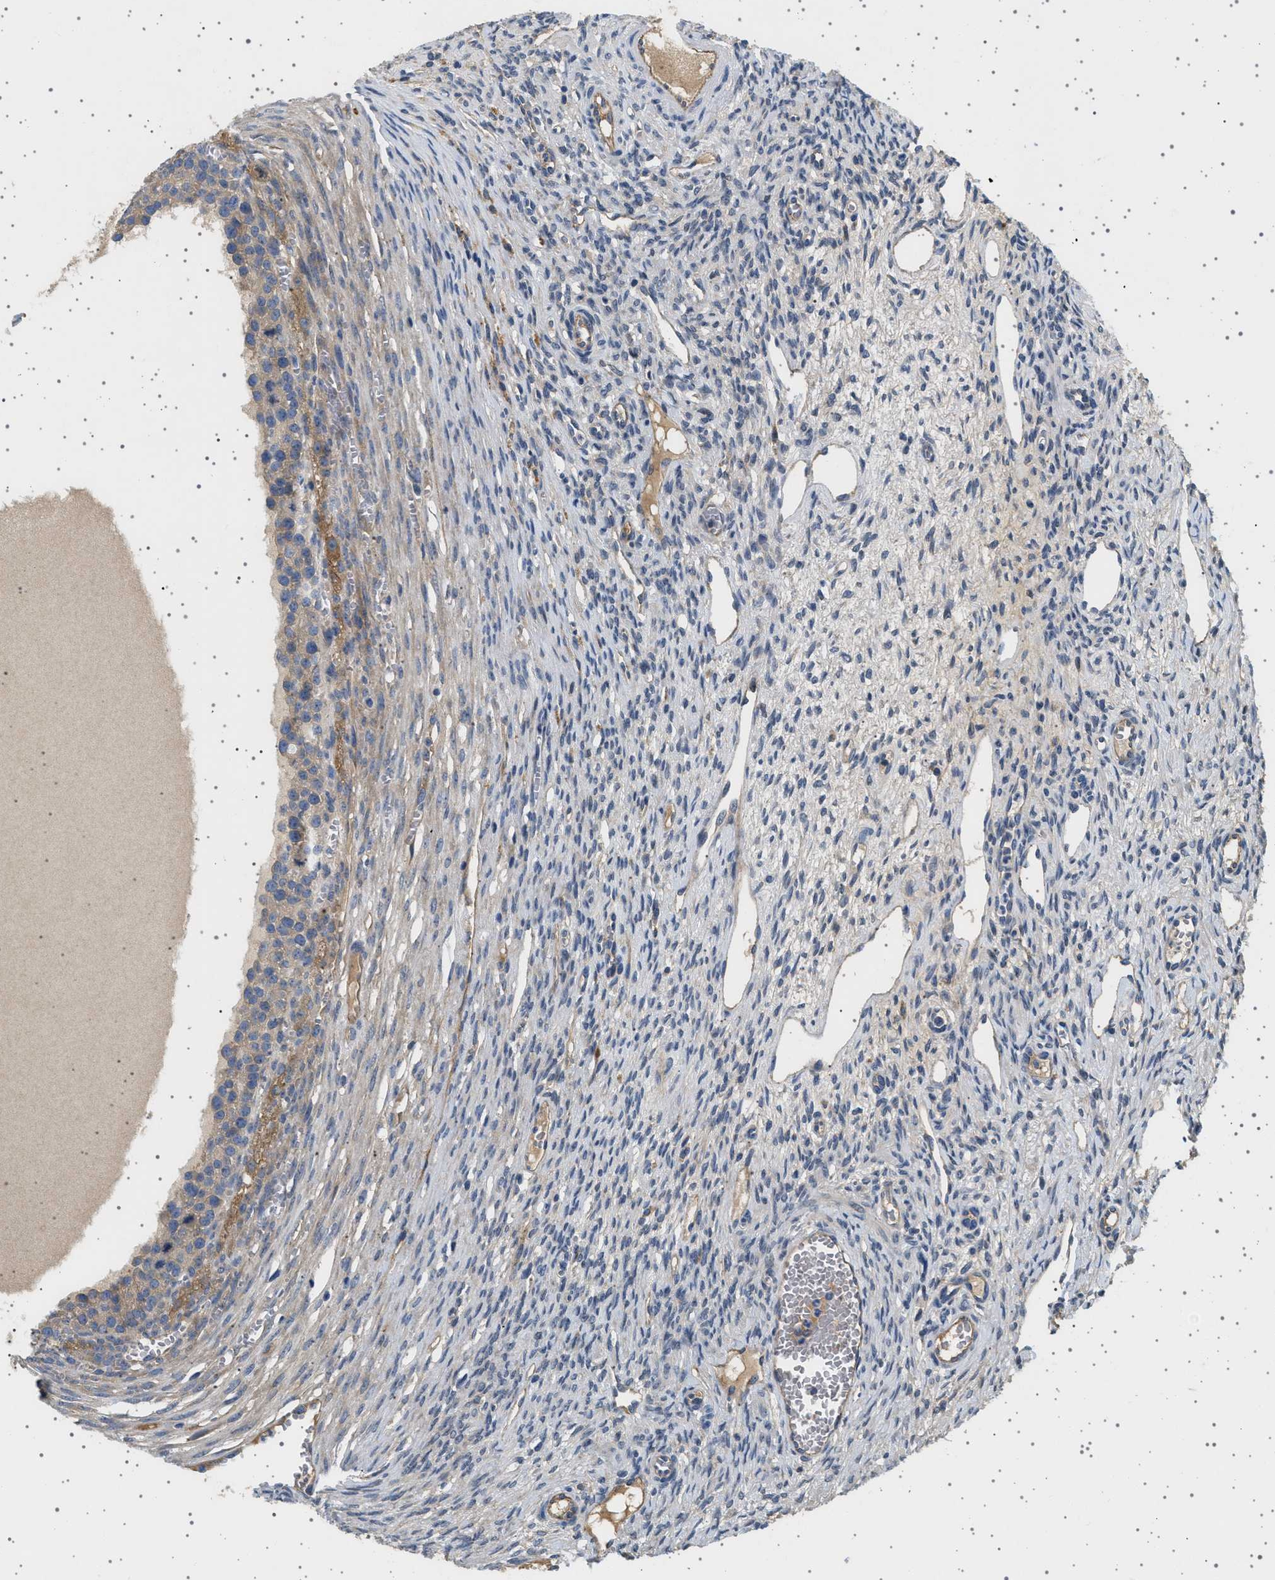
{"staining": {"intensity": "weak", "quantity": "25%-75%", "location": "cytoplasmic/membranous"}, "tissue": "ovary", "cell_type": "Ovarian stroma cells", "image_type": "normal", "snomed": [{"axis": "morphology", "description": "Normal tissue, NOS"}, {"axis": "topography", "description": "Ovary"}], "caption": "Ovary stained with DAB (3,3'-diaminobenzidine) immunohistochemistry (IHC) demonstrates low levels of weak cytoplasmic/membranous expression in approximately 25%-75% of ovarian stroma cells.", "gene": "PLPP6", "patient": {"sex": "female", "age": 33}}